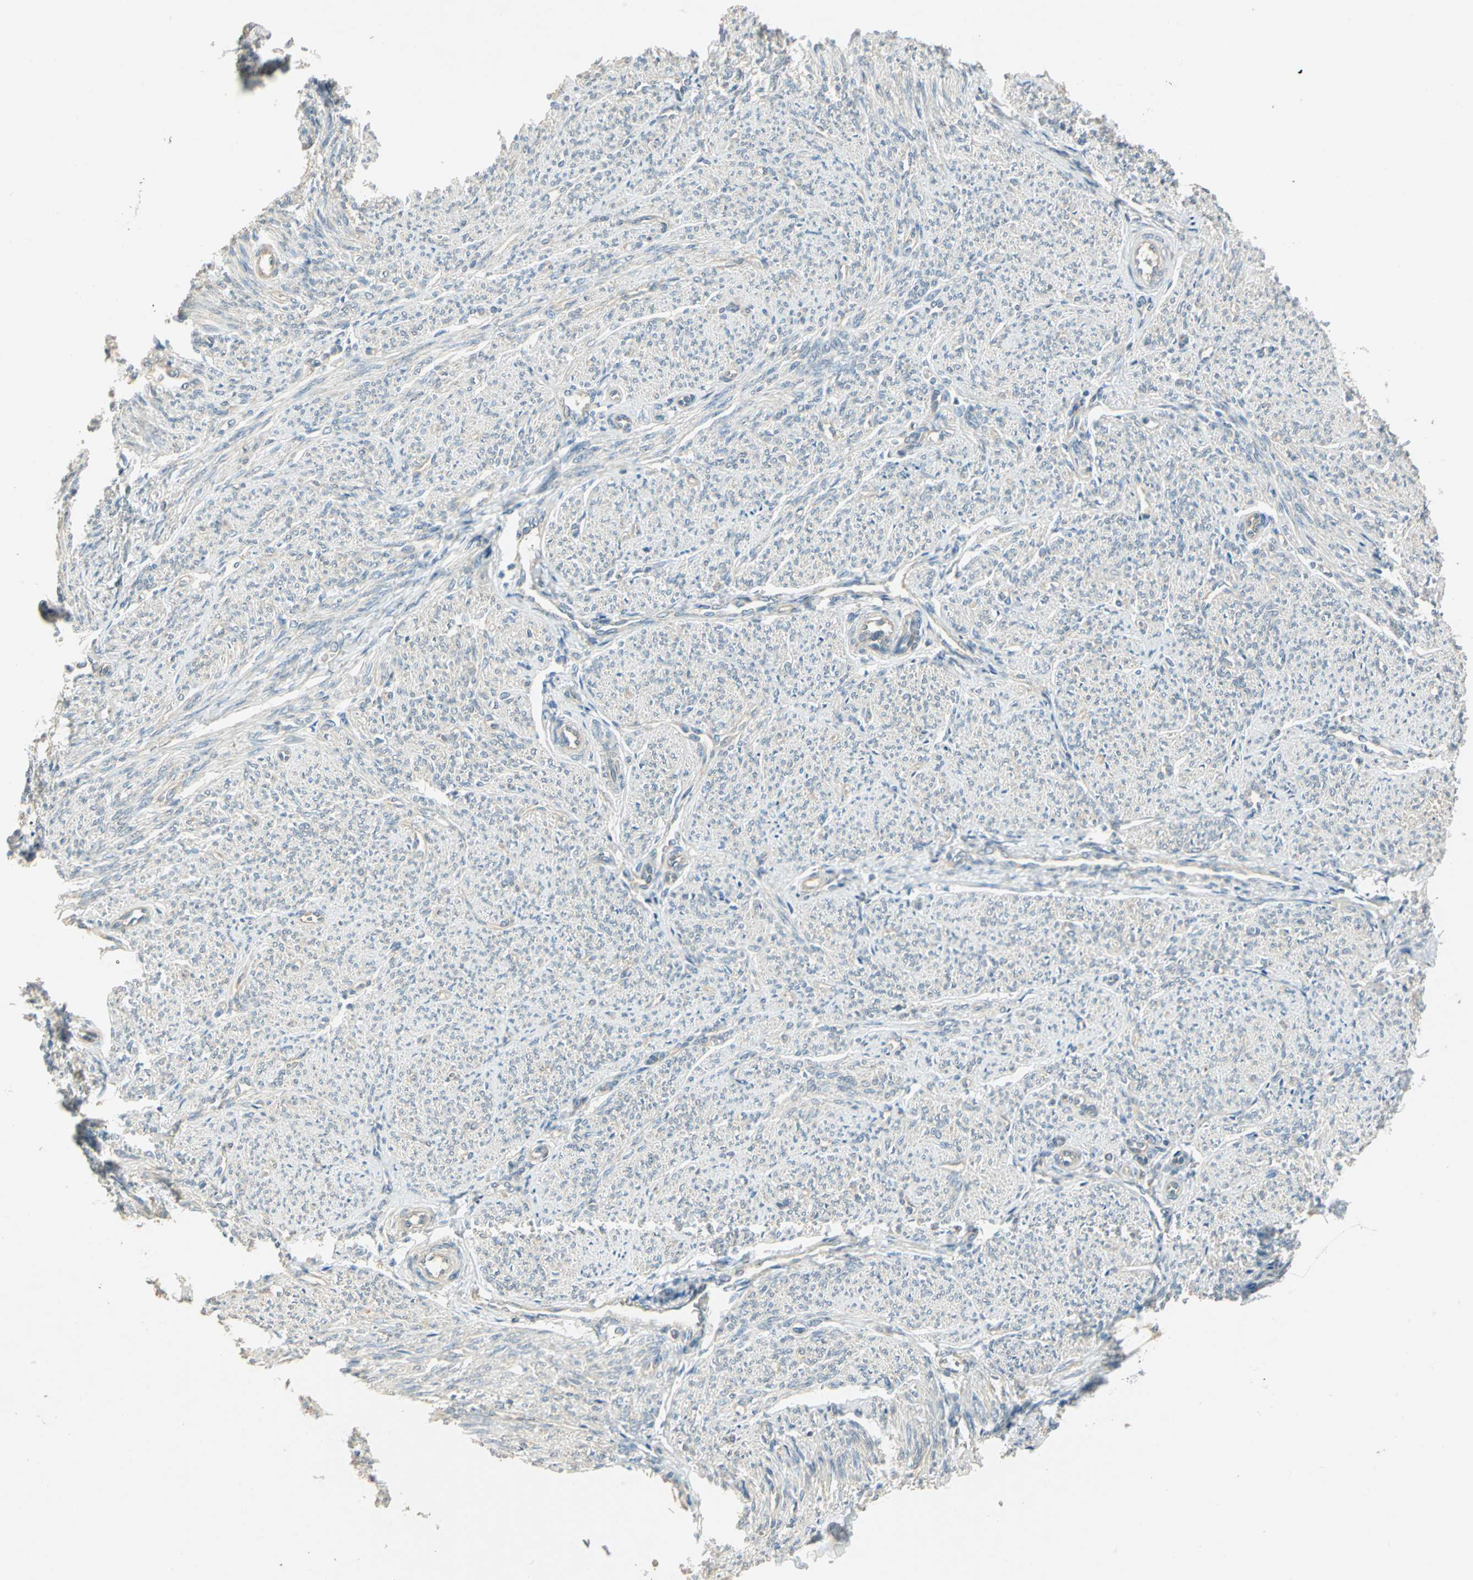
{"staining": {"intensity": "weak", "quantity": "25%-75%", "location": "cytoplasmic/membranous"}, "tissue": "smooth muscle", "cell_type": "Smooth muscle cells", "image_type": "normal", "snomed": [{"axis": "morphology", "description": "Normal tissue, NOS"}, {"axis": "topography", "description": "Smooth muscle"}], "caption": "Immunohistochemistry (IHC) (DAB (3,3'-diaminobenzidine)) staining of benign smooth muscle exhibits weak cytoplasmic/membranous protein positivity in approximately 25%-75% of smooth muscle cells. The protein is shown in brown color, while the nuclei are stained blue.", "gene": "SHC2", "patient": {"sex": "female", "age": 65}}